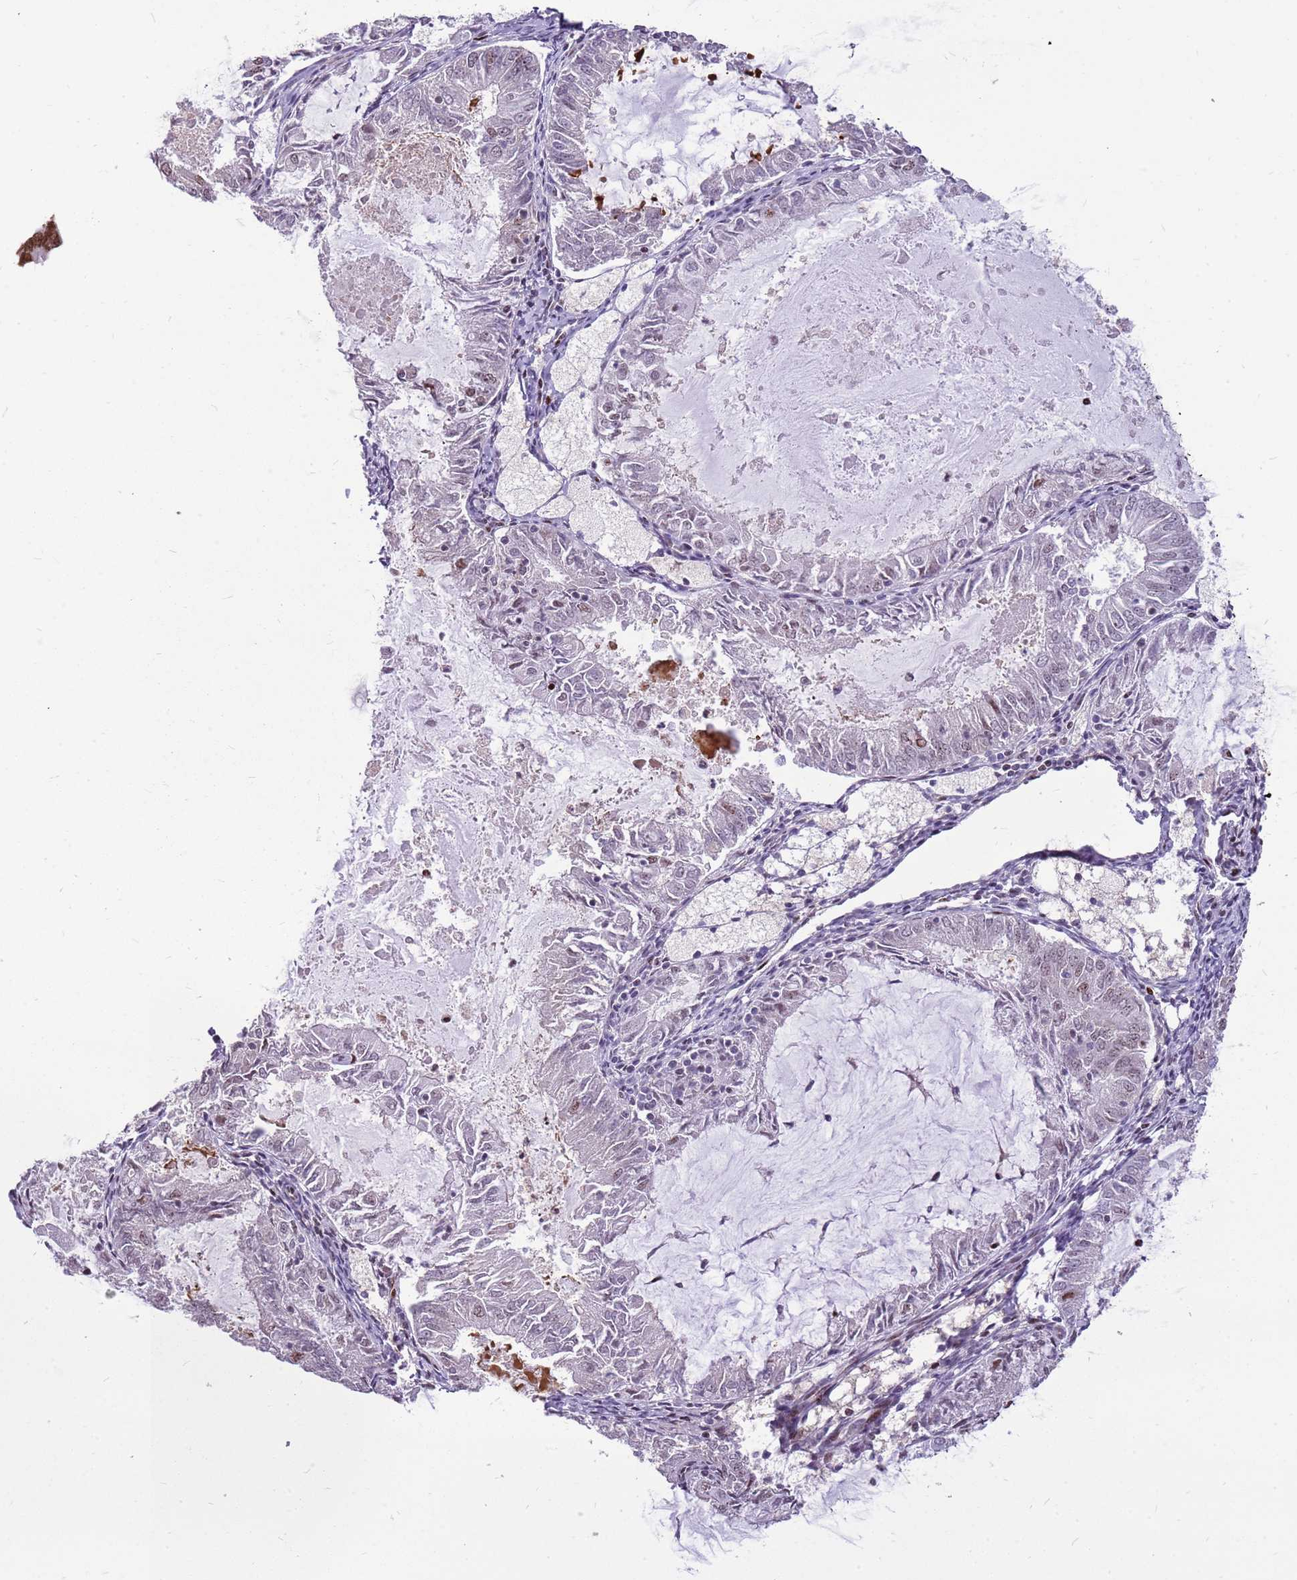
{"staining": {"intensity": "moderate", "quantity": "25%-75%", "location": "nuclear"}, "tissue": "endometrial cancer", "cell_type": "Tumor cells", "image_type": "cancer", "snomed": [{"axis": "morphology", "description": "Adenocarcinoma, NOS"}, {"axis": "topography", "description": "Endometrium"}], "caption": "The image exhibits a brown stain indicating the presence of a protein in the nuclear of tumor cells in adenocarcinoma (endometrial). (Stains: DAB in brown, nuclei in blue, Microscopy: brightfield microscopy at high magnification).", "gene": "WASHC4", "patient": {"sex": "female", "age": 57}}